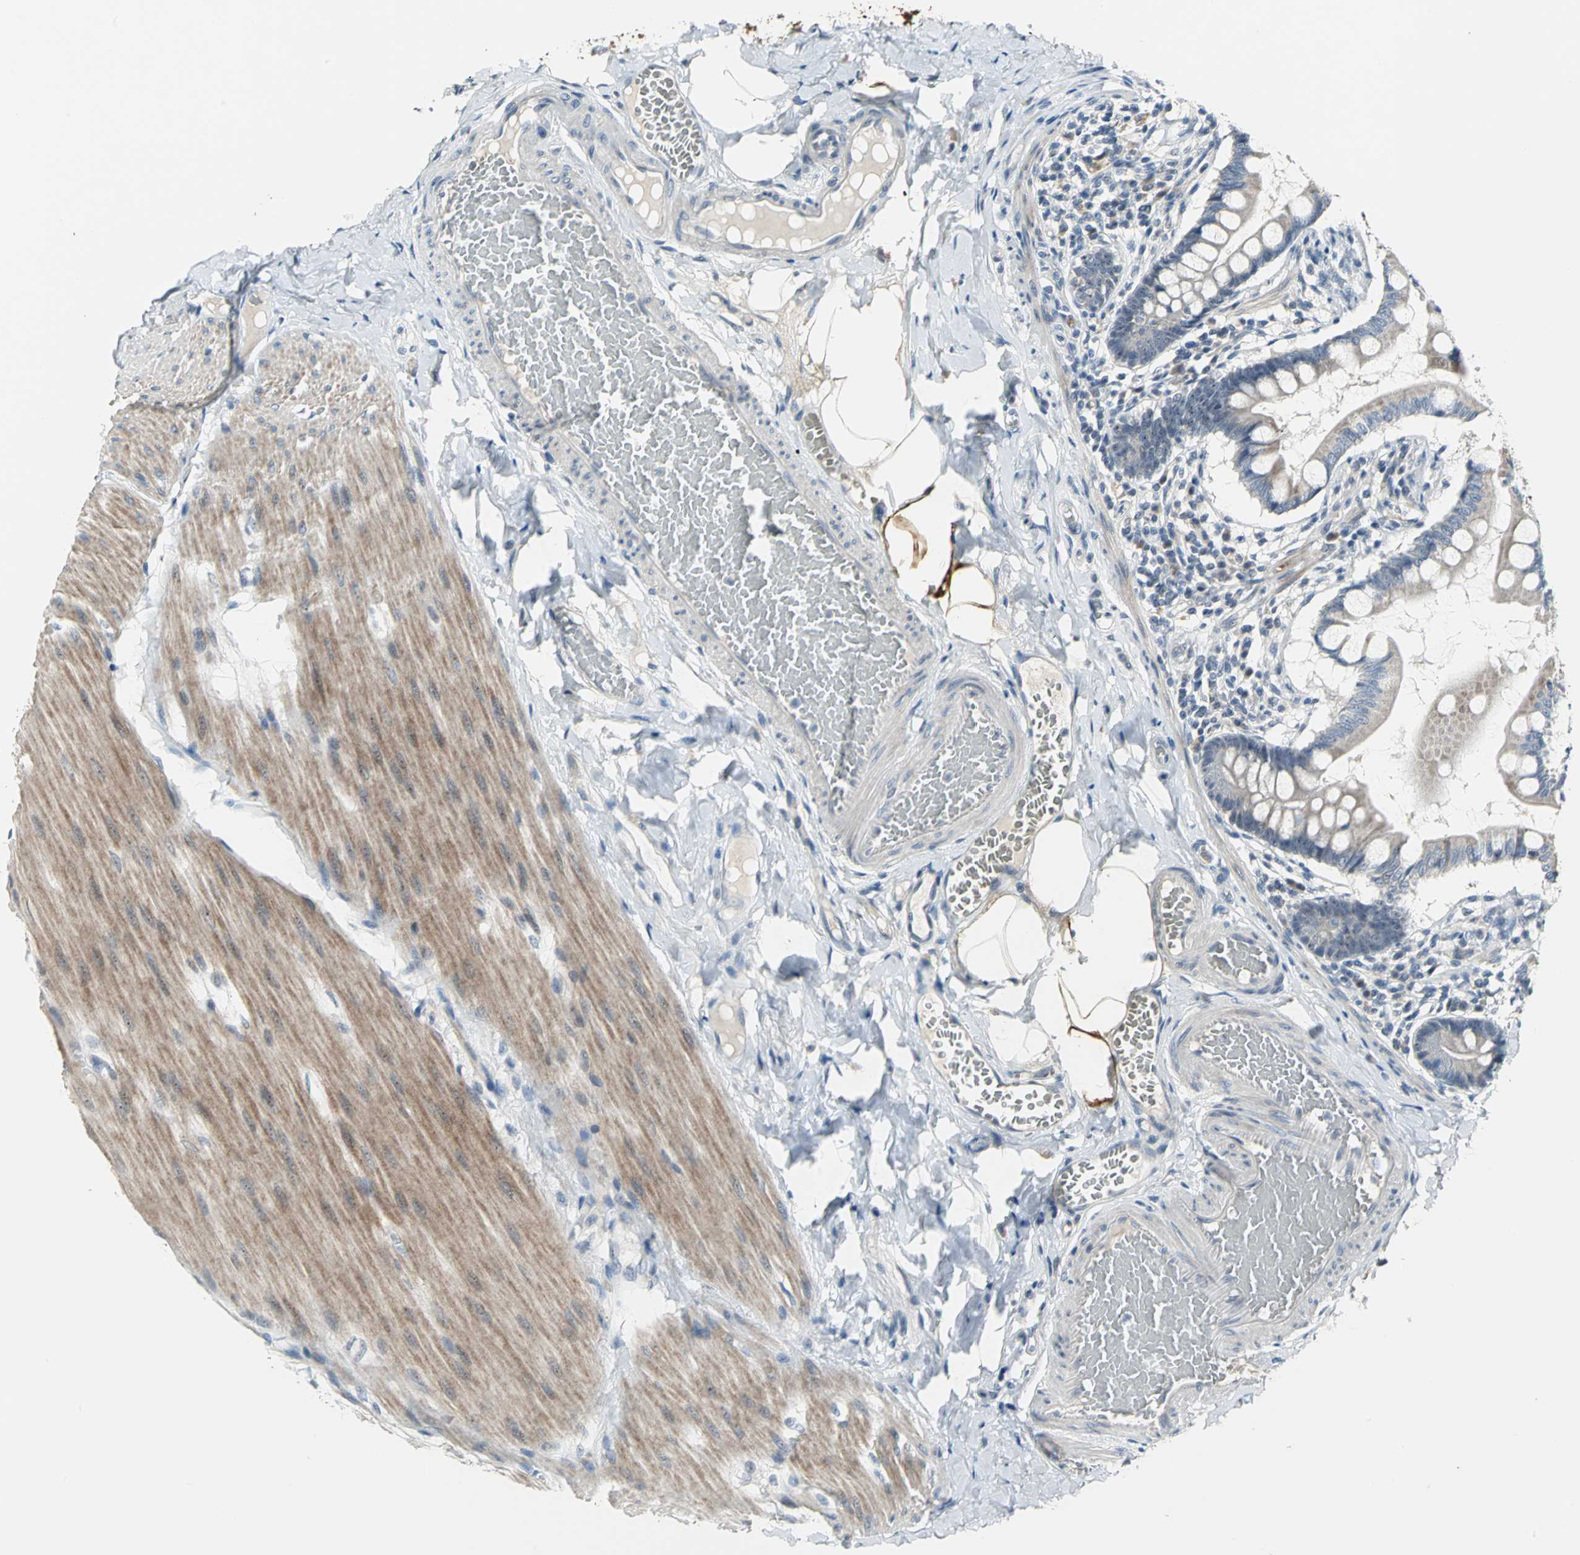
{"staining": {"intensity": "strong", "quantity": "25%-75%", "location": "nuclear"}, "tissue": "small intestine", "cell_type": "Glandular cells", "image_type": "normal", "snomed": [{"axis": "morphology", "description": "Normal tissue, NOS"}, {"axis": "topography", "description": "Small intestine"}], "caption": "This micrograph displays benign small intestine stained with immunohistochemistry to label a protein in brown. The nuclear of glandular cells show strong positivity for the protein. Nuclei are counter-stained blue.", "gene": "MYBBP1A", "patient": {"sex": "male", "age": 41}}